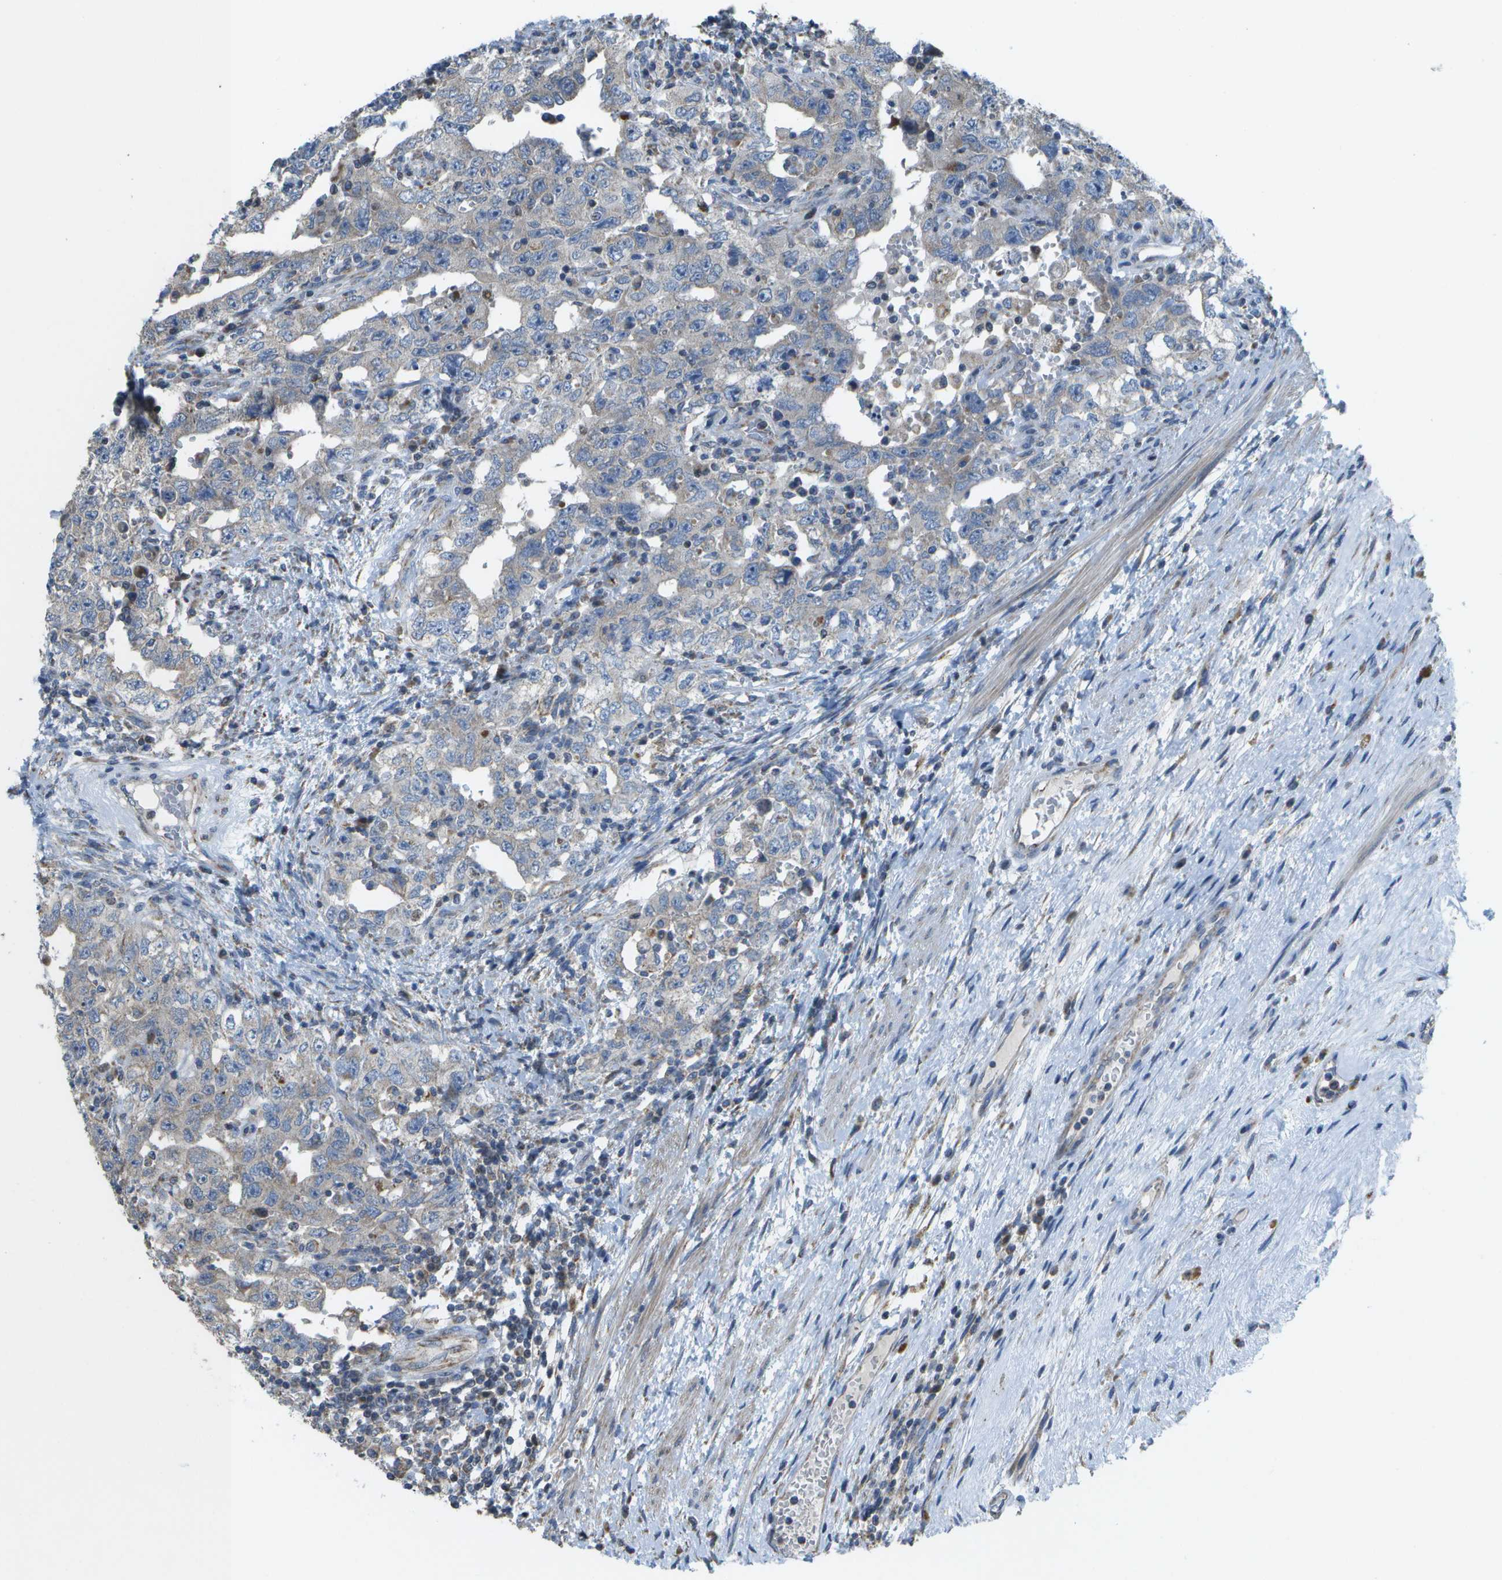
{"staining": {"intensity": "weak", "quantity": "<25%", "location": "cytoplasmic/membranous"}, "tissue": "testis cancer", "cell_type": "Tumor cells", "image_type": "cancer", "snomed": [{"axis": "morphology", "description": "Carcinoma, Embryonal, NOS"}, {"axis": "topography", "description": "Testis"}], "caption": "Tumor cells show no significant expression in testis cancer (embryonal carcinoma).", "gene": "HADHA", "patient": {"sex": "male", "age": 26}}